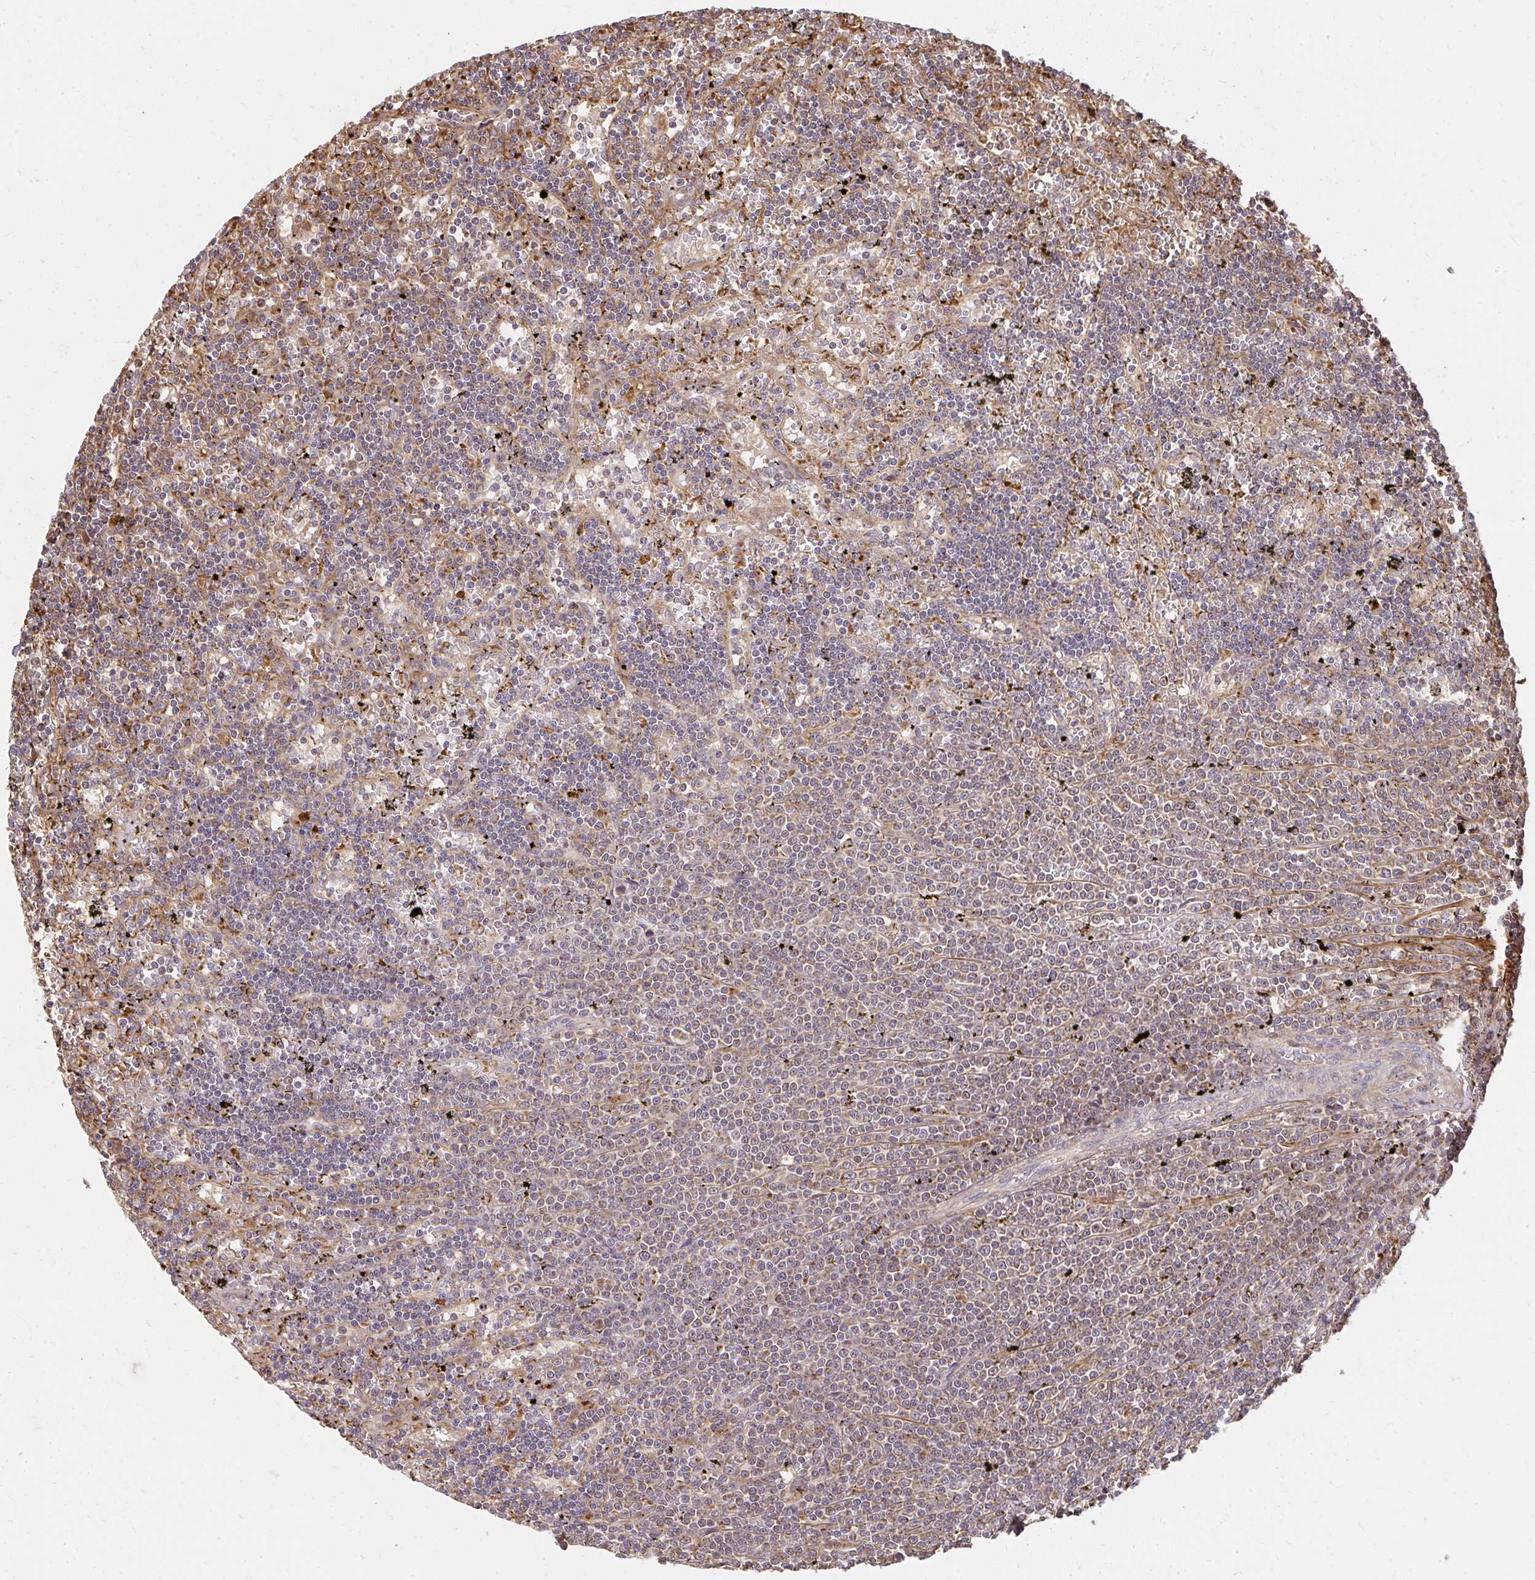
{"staining": {"intensity": "moderate", "quantity": ">75%", "location": "cytoplasmic/membranous"}, "tissue": "lymphoma", "cell_type": "Tumor cells", "image_type": "cancer", "snomed": [{"axis": "morphology", "description": "Malignant lymphoma, non-Hodgkin's type, Low grade"}, {"axis": "topography", "description": "Spleen"}], "caption": "Moderate cytoplasmic/membranous protein staining is appreciated in about >75% of tumor cells in malignant lymphoma, non-Hodgkin's type (low-grade). The staining was performed using DAB (3,3'-diaminobenzidine), with brown indicating positive protein expression. Nuclei are stained blue with hematoxylin.", "gene": "GNS", "patient": {"sex": "male", "age": 60}}